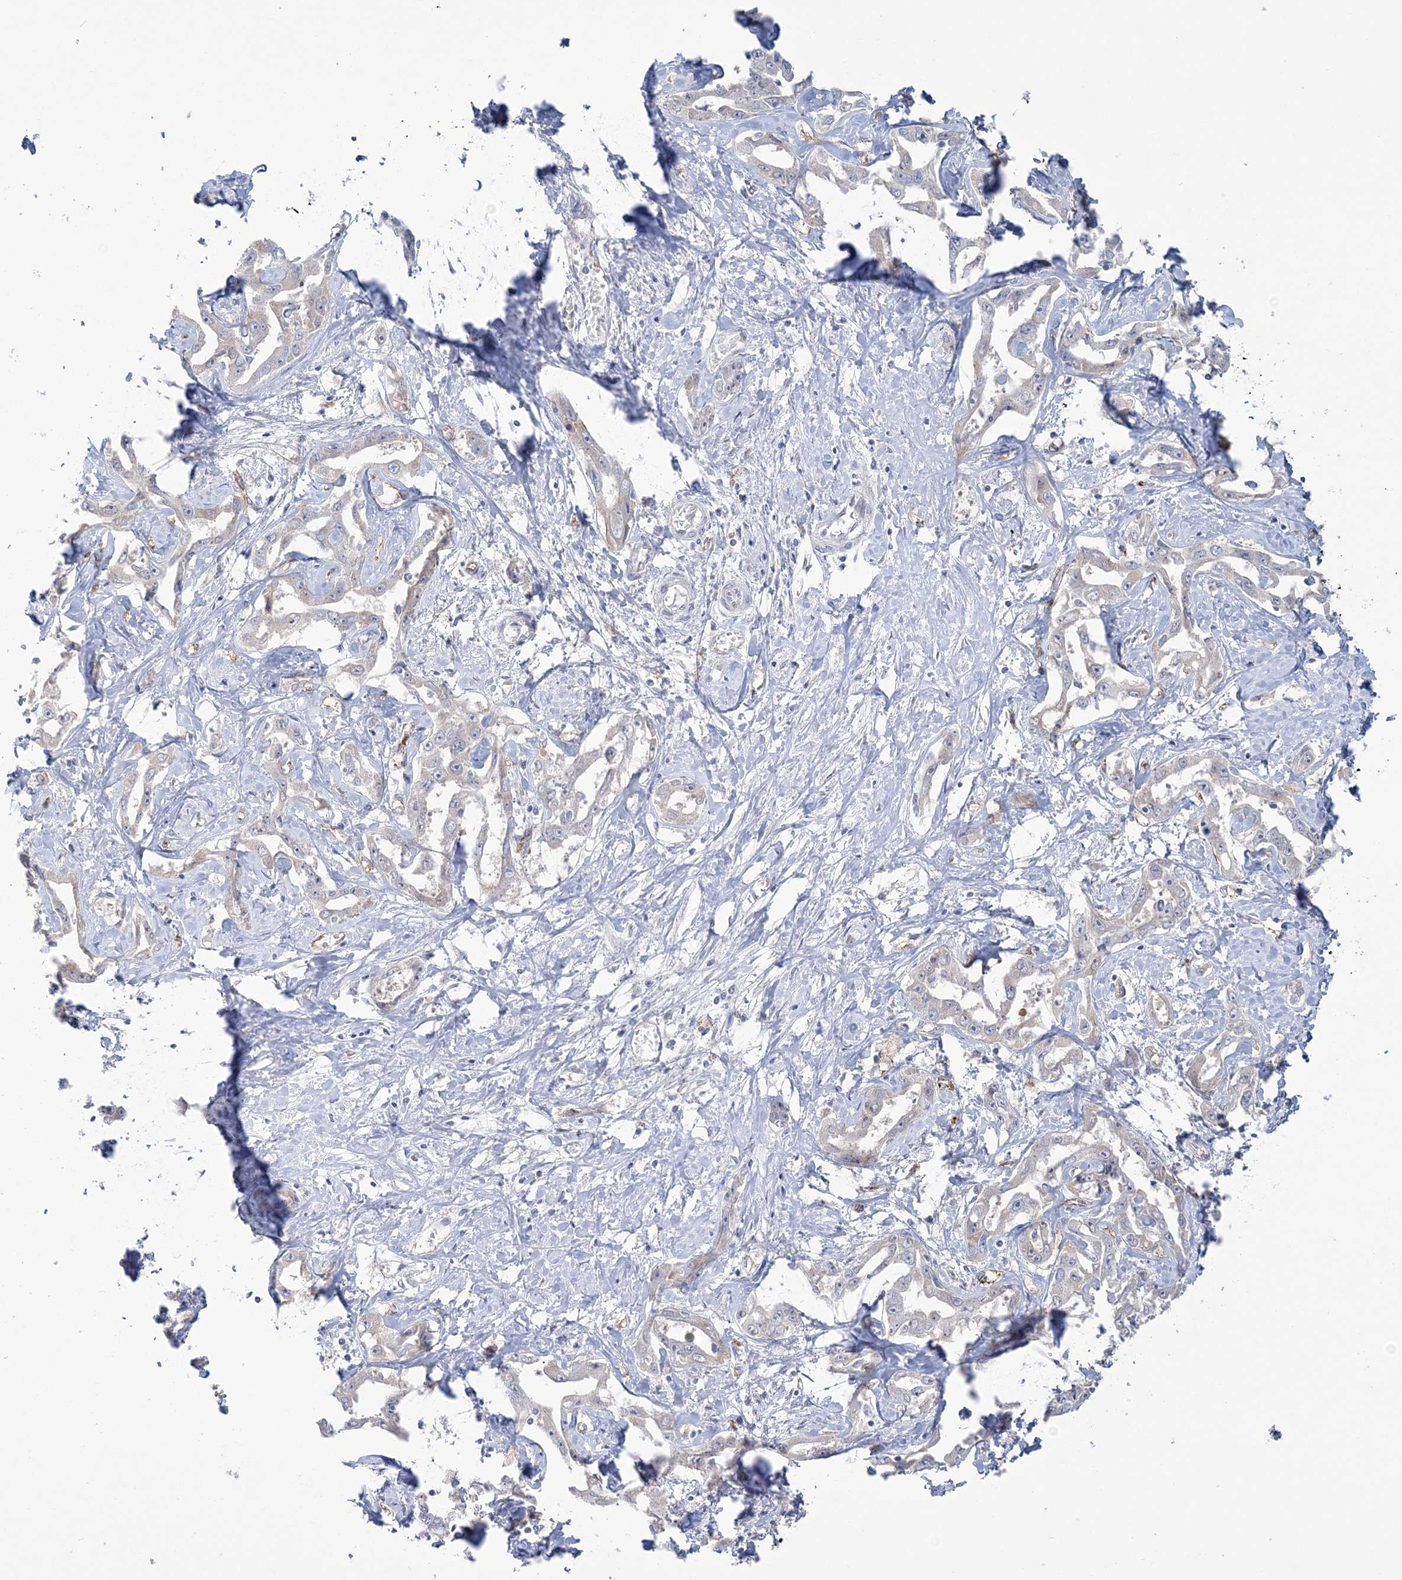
{"staining": {"intensity": "negative", "quantity": "none", "location": "none"}, "tissue": "liver cancer", "cell_type": "Tumor cells", "image_type": "cancer", "snomed": [{"axis": "morphology", "description": "Cholangiocarcinoma"}, {"axis": "topography", "description": "Liver"}], "caption": "An immunohistochemistry (IHC) photomicrograph of liver cancer is shown. There is no staining in tumor cells of liver cancer.", "gene": "FARSB", "patient": {"sex": "male", "age": 59}}